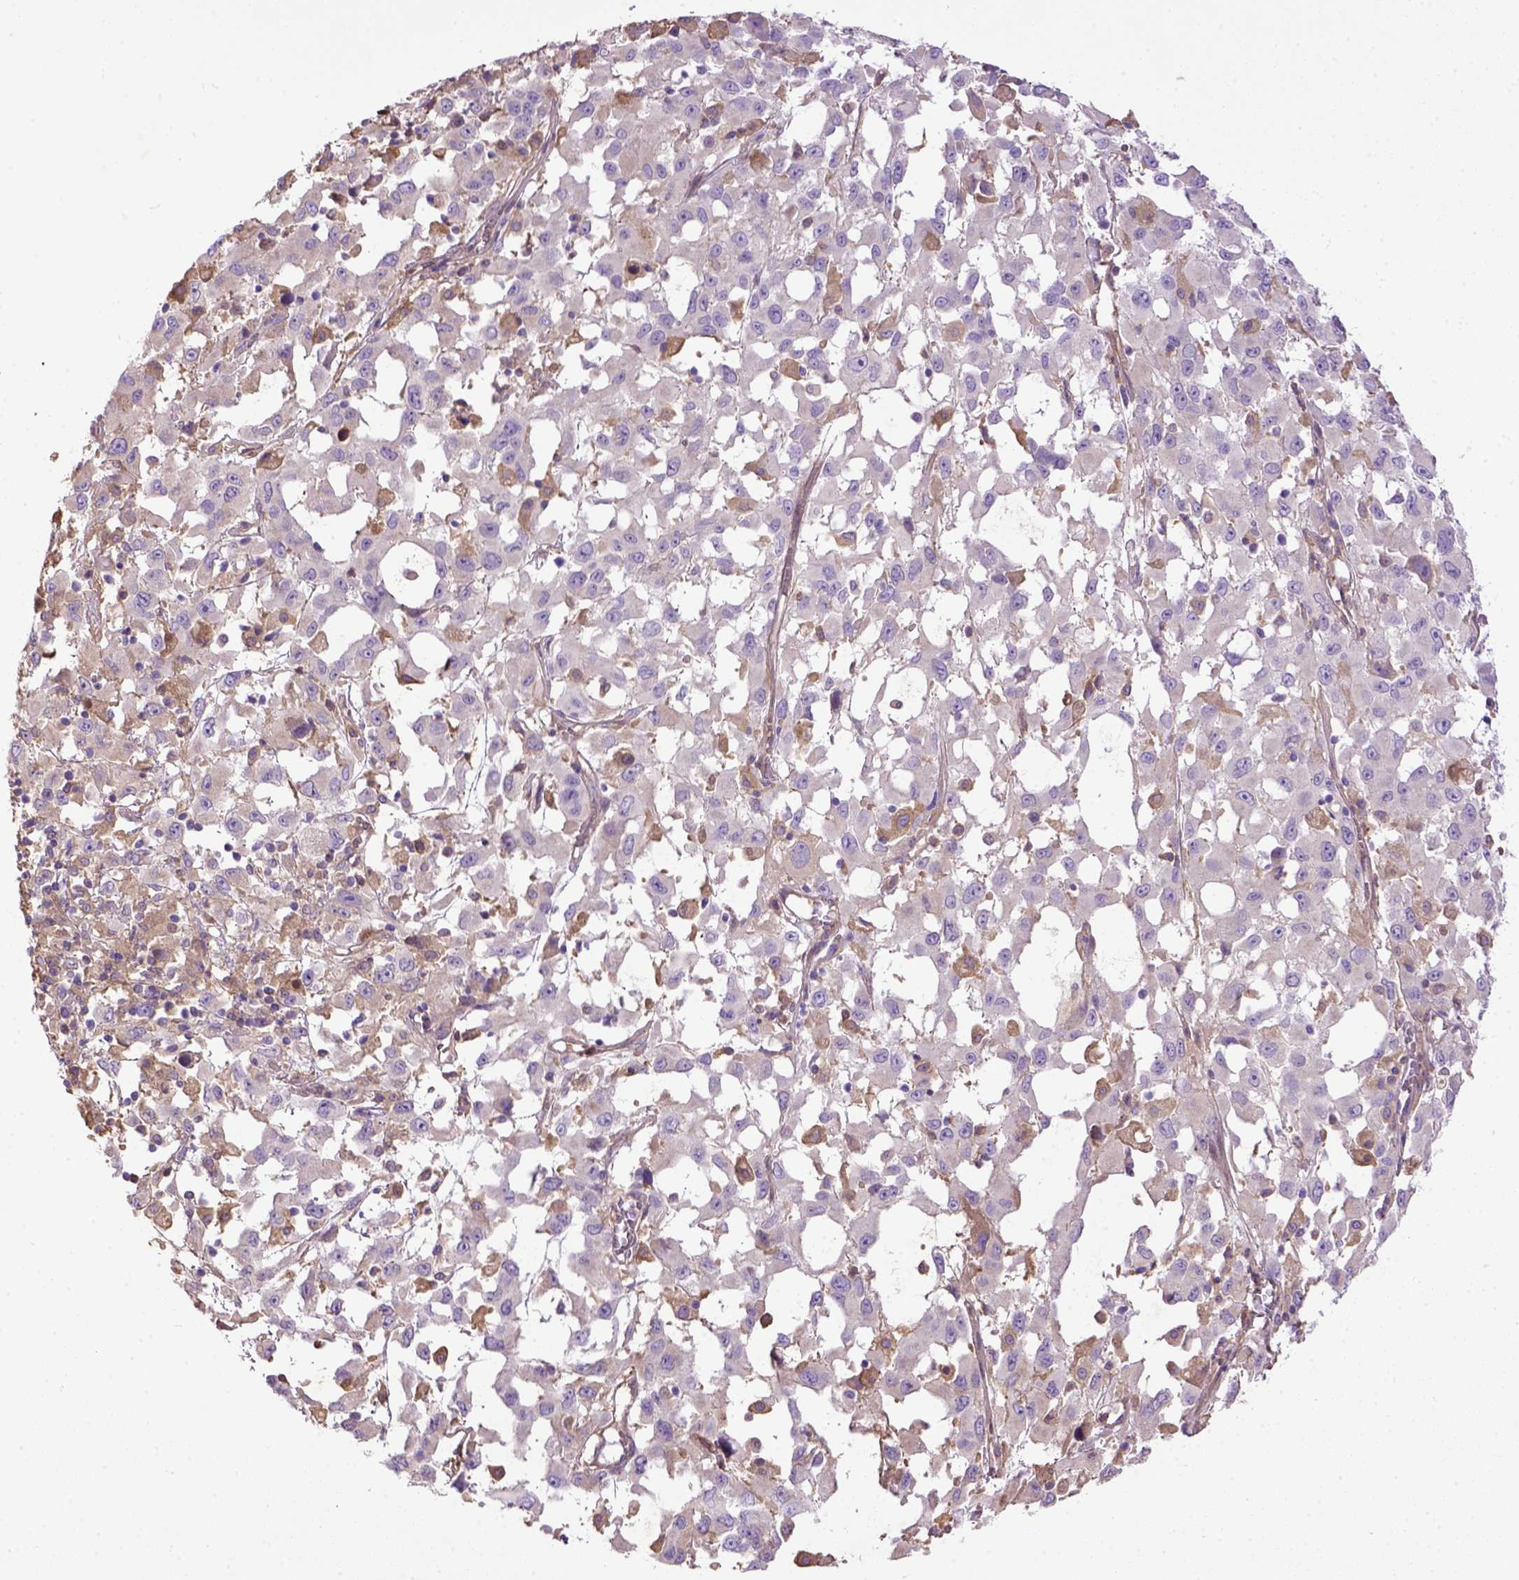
{"staining": {"intensity": "negative", "quantity": "none", "location": "none"}, "tissue": "melanoma", "cell_type": "Tumor cells", "image_type": "cancer", "snomed": [{"axis": "morphology", "description": "Malignant melanoma, Metastatic site"}, {"axis": "topography", "description": "Soft tissue"}], "caption": "This is an IHC photomicrograph of malignant melanoma (metastatic site). There is no expression in tumor cells.", "gene": "DEPDC1B", "patient": {"sex": "male", "age": 50}}